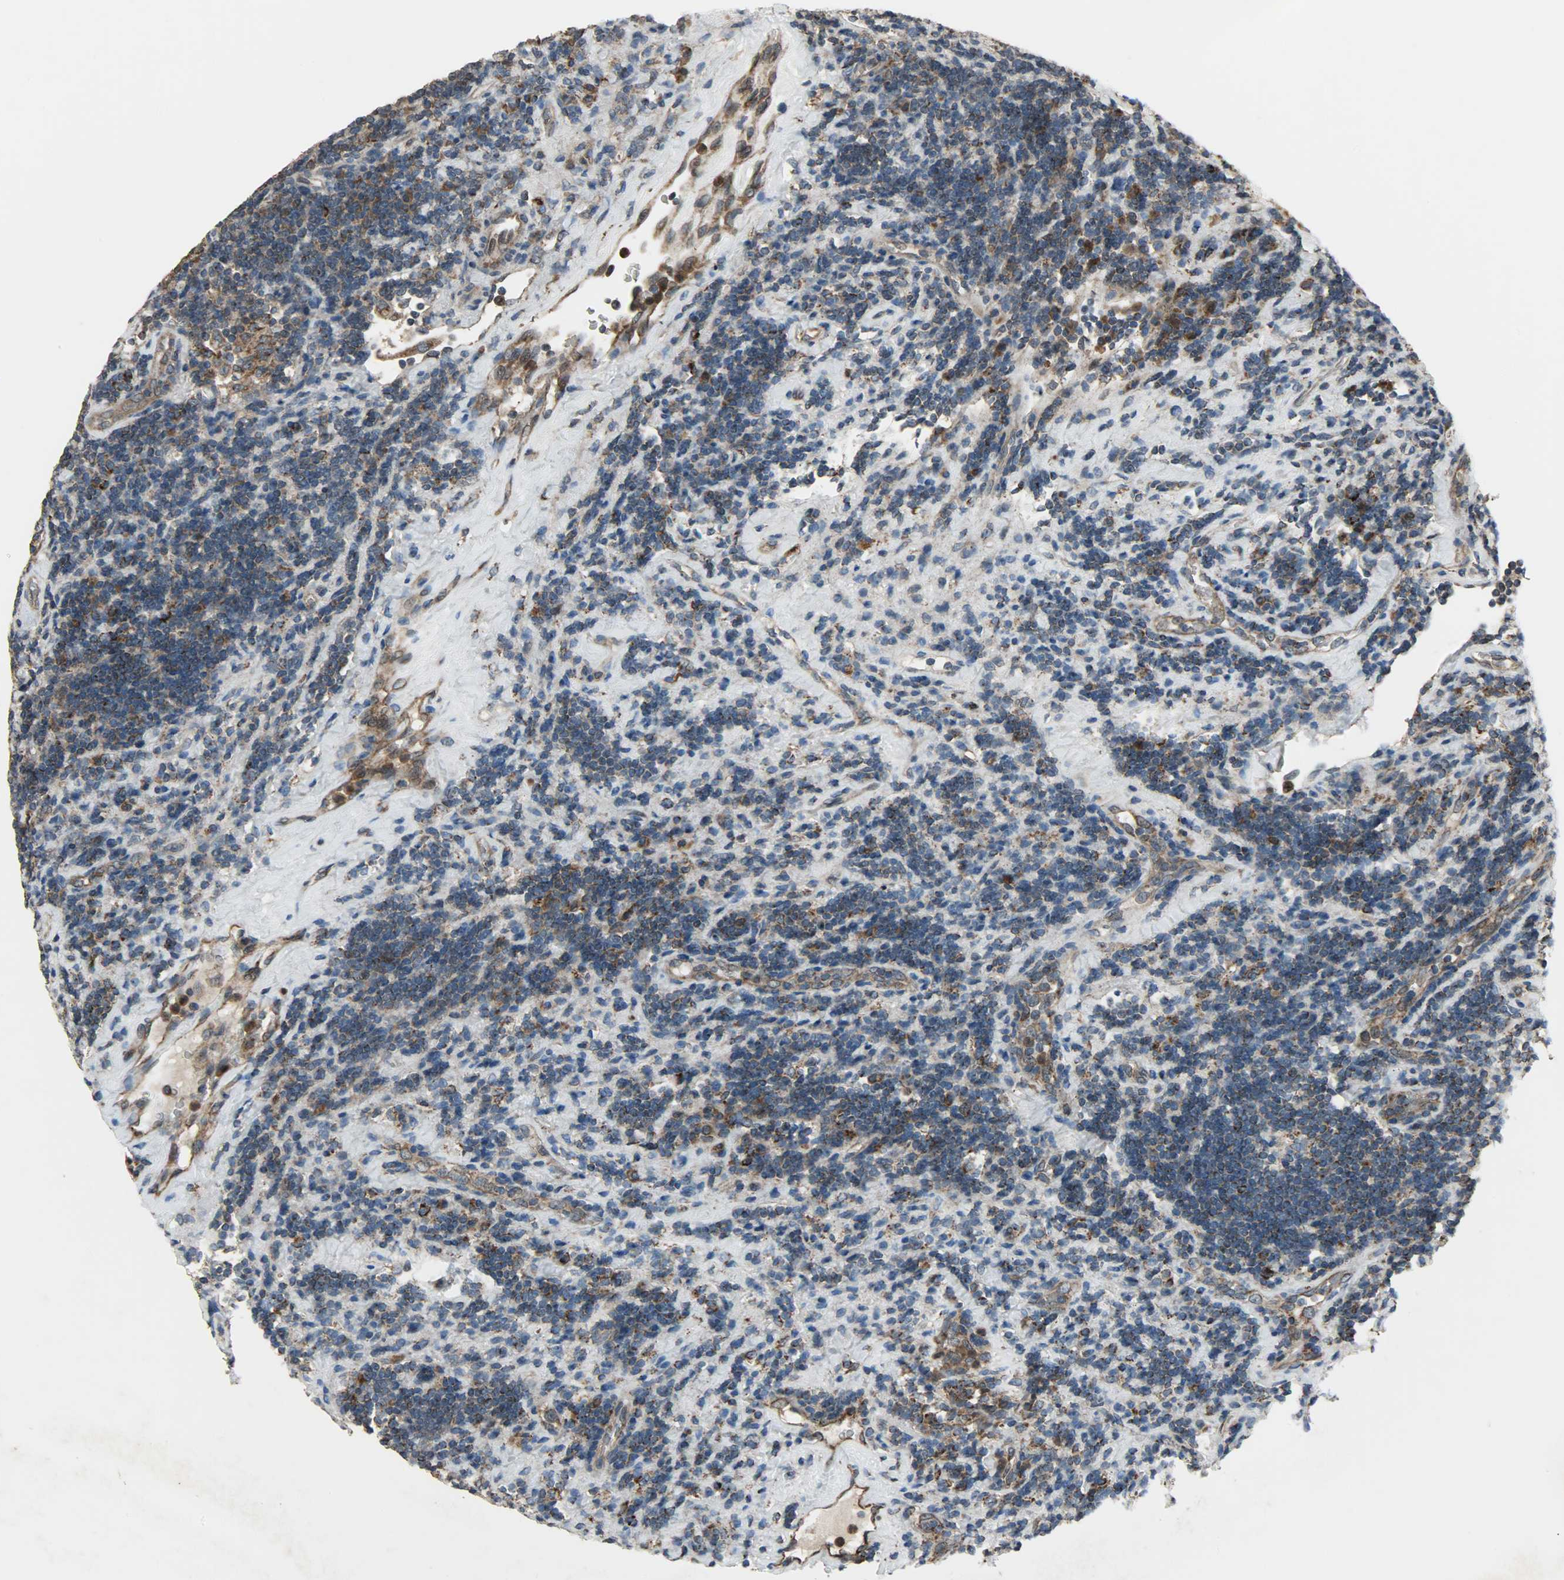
{"staining": {"intensity": "strong", "quantity": ">75%", "location": "cytoplasmic/membranous"}, "tissue": "lymphoma", "cell_type": "Tumor cells", "image_type": "cancer", "snomed": [{"axis": "morphology", "description": "Malignant lymphoma, non-Hodgkin's type, Low grade"}, {"axis": "topography", "description": "Lymph node"}], "caption": "The micrograph exhibits a brown stain indicating the presence of a protein in the cytoplasmic/membranous of tumor cells in low-grade malignant lymphoma, non-Hodgkin's type.", "gene": "AMT", "patient": {"sex": "male", "age": 70}}